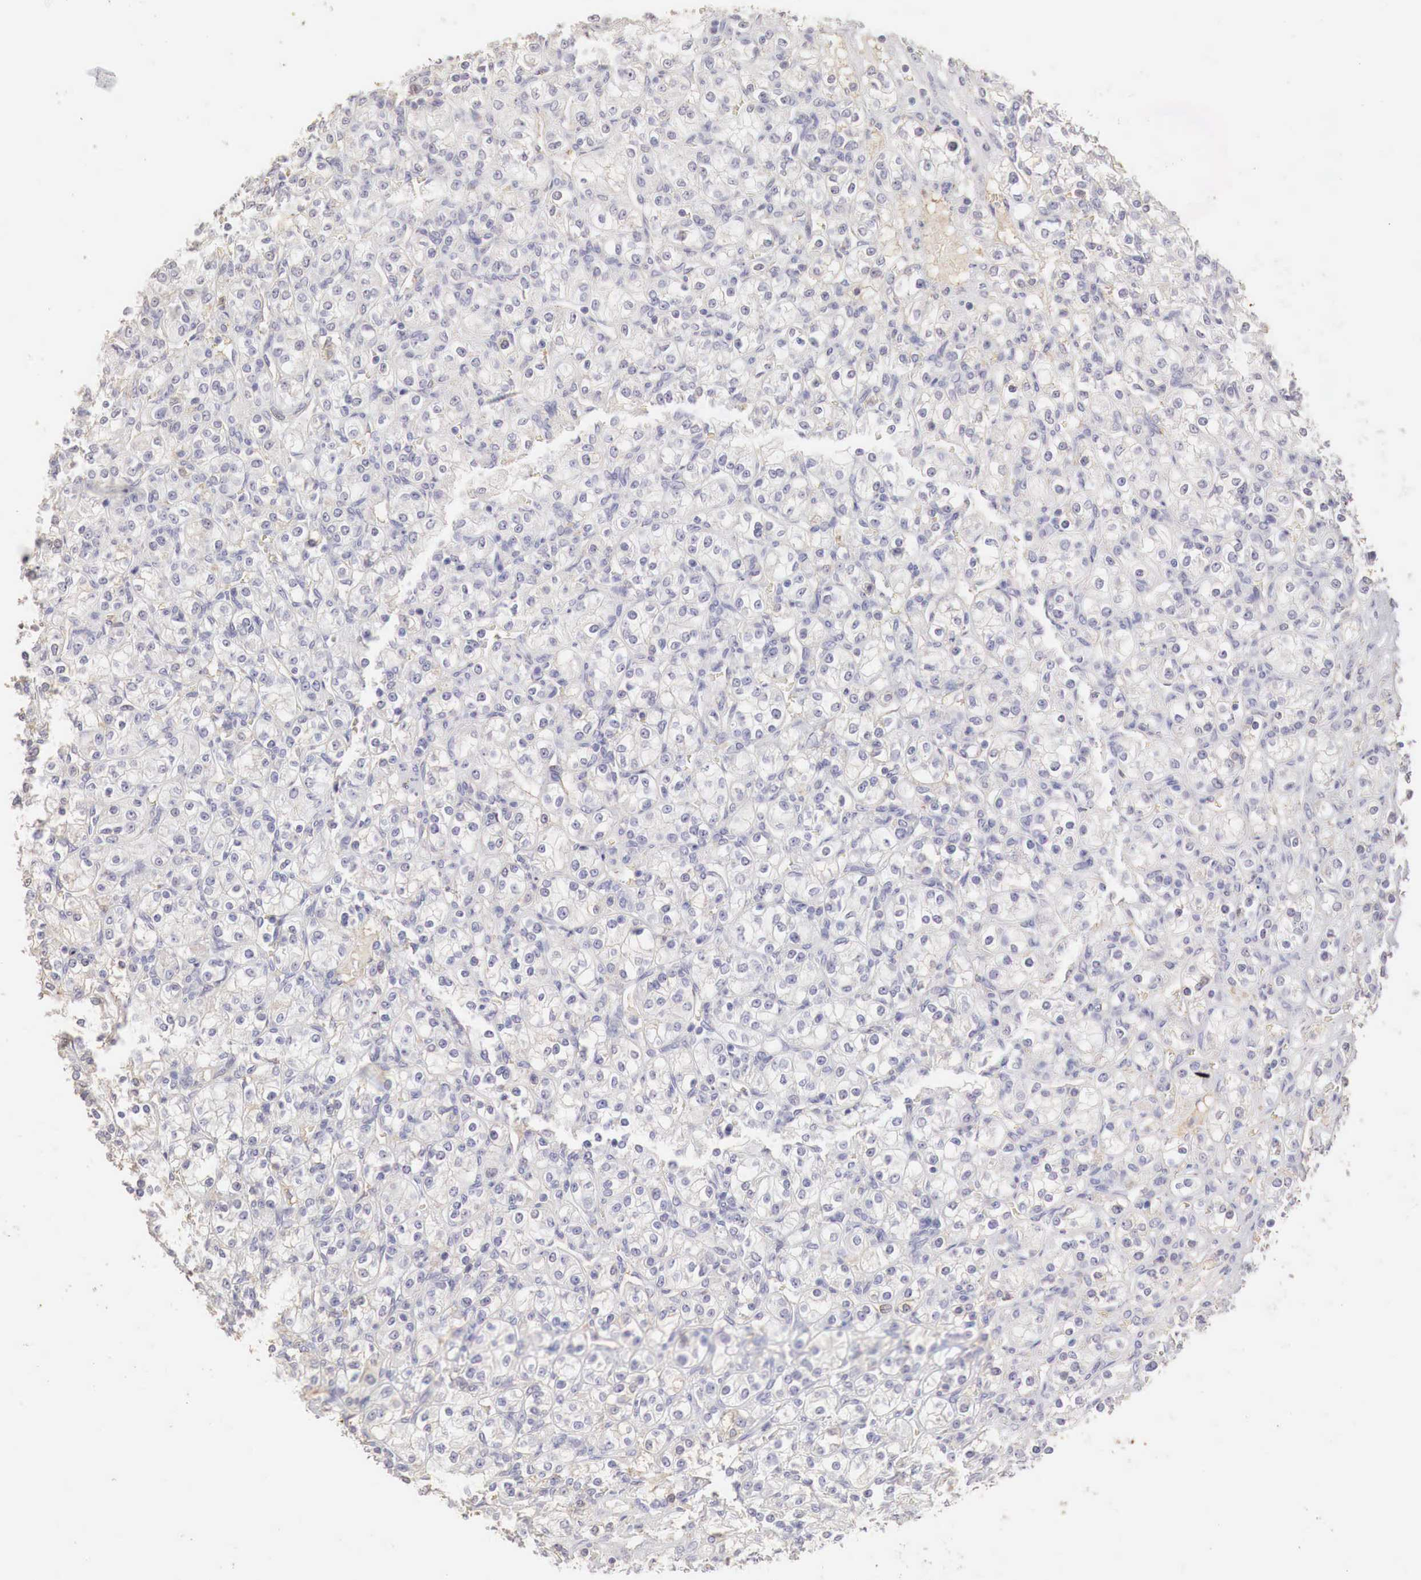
{"staining": {"intensity": "negative", "quantity": "none", "location": "none"}, "tissue": "renal cancer", "cell_type": "Tumor cells", "image_type": "cancer", "snomed": [{"axis": "morphology", "description": "Adenocarcinoma, NOS"}, {"axis": "topography", "description": "Kidney"}], "caption": "Immunohistochemical staining of adenocarcinoma (renal) shows no significant expression in tumor cells. (DAB (3,3'-diaminobenzidine) immunohistochemistry (IHC) visualized using brightfield microscopy, high magnification).", "gene": "OTC", "patient": {"sex": "male", "age": 77}}